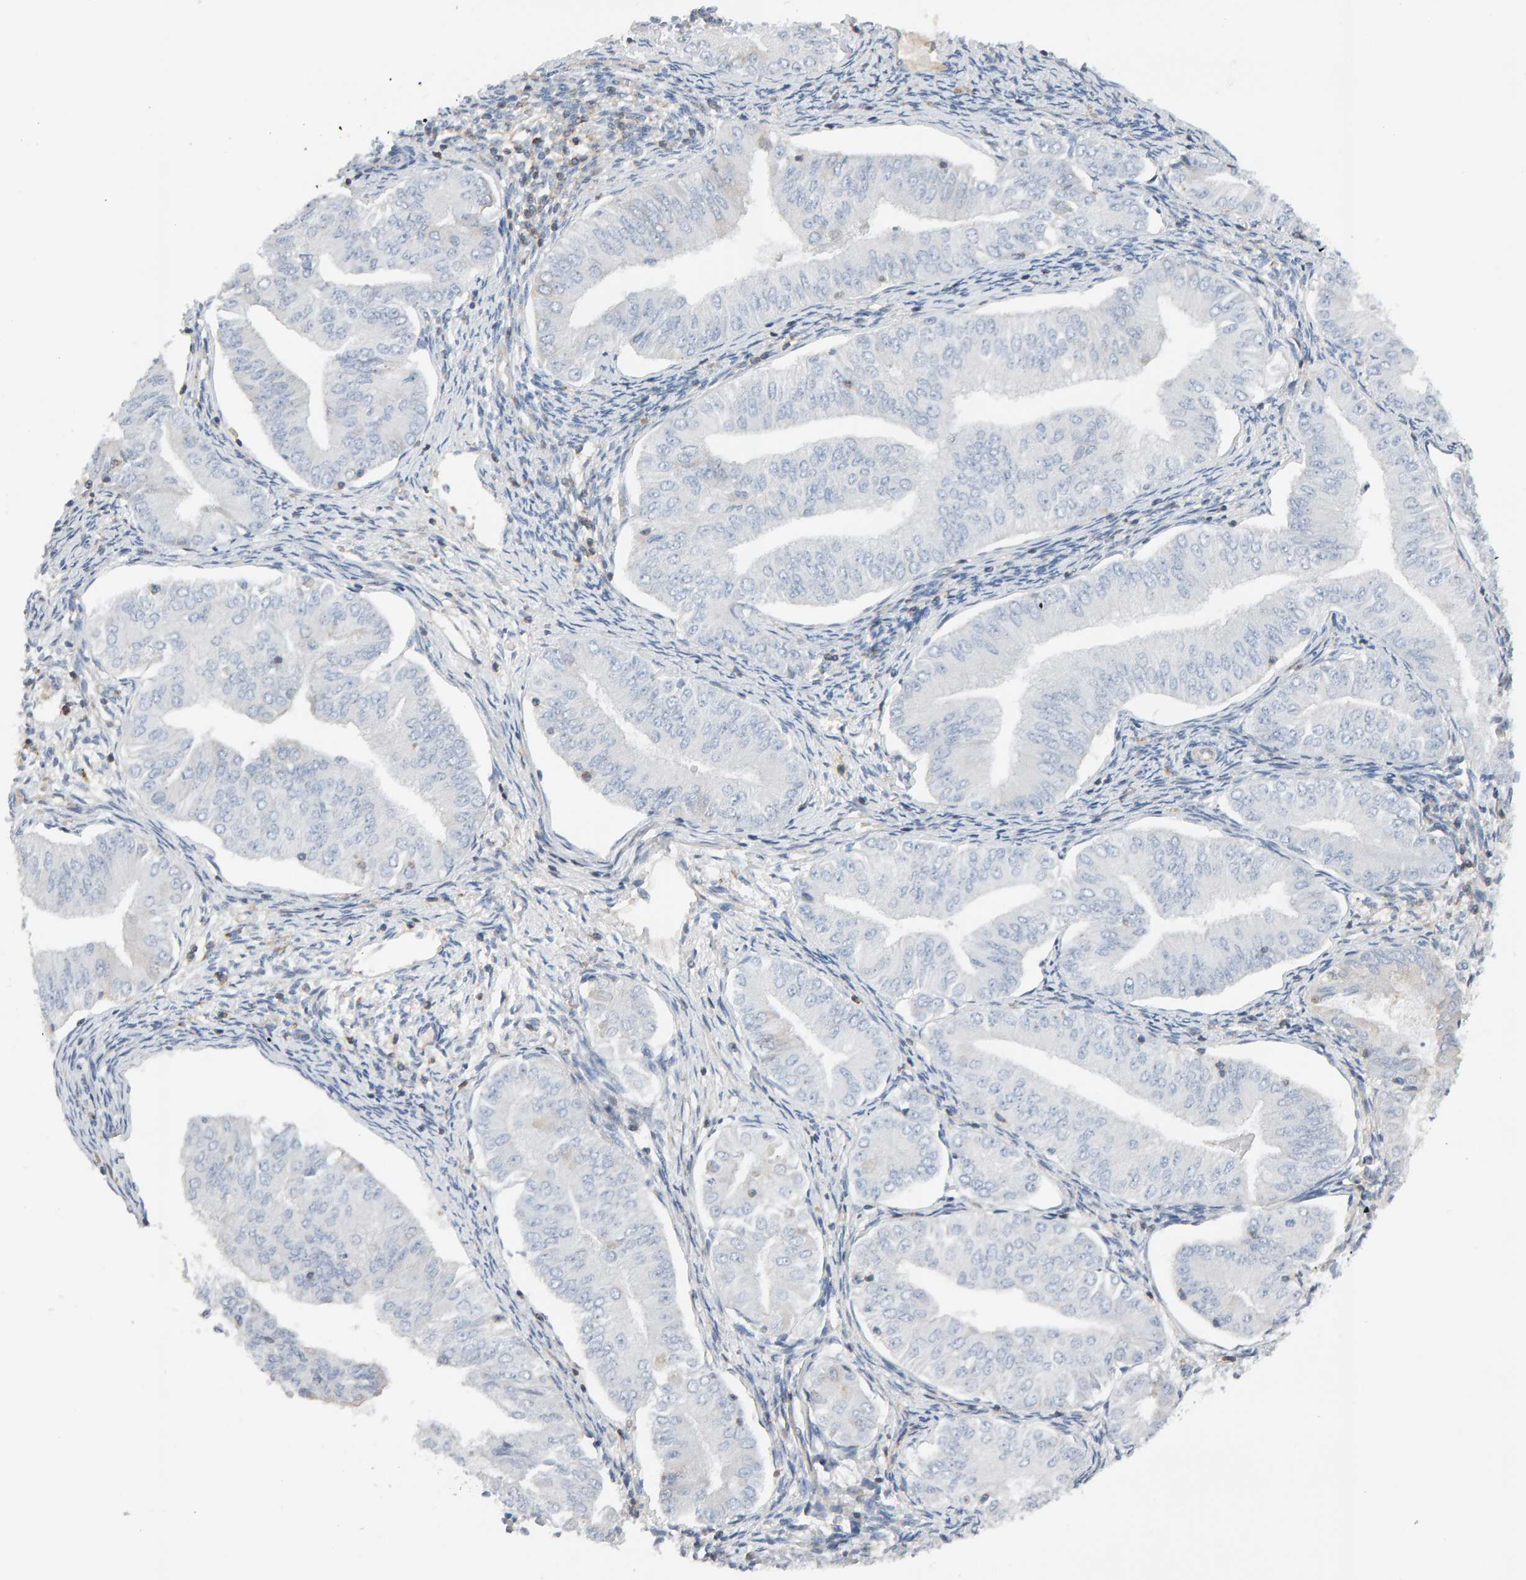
{"staining": {"intensity": "negative", "quantity": "none", "location": "none"}, "tissue": "endometrial cancer", "cell_type": "Tumor cells", "image_type": "cancer", "snomed": [{"axis": "morphology", "description": "Normal tissue, NOS"}, {"axis": "morphology", "description": "Adenocarcinoma, NOS"}, {"axis": "topography", "description": "Endometrium"}], "caption": "DAB (3,3'-diaminobenzidine) immunohistochemical staining of endometrial cancer demonstrates no significant expression in tumor cells.", "gene": "FYN", "patient": {"sex": "female", "age": 53}}